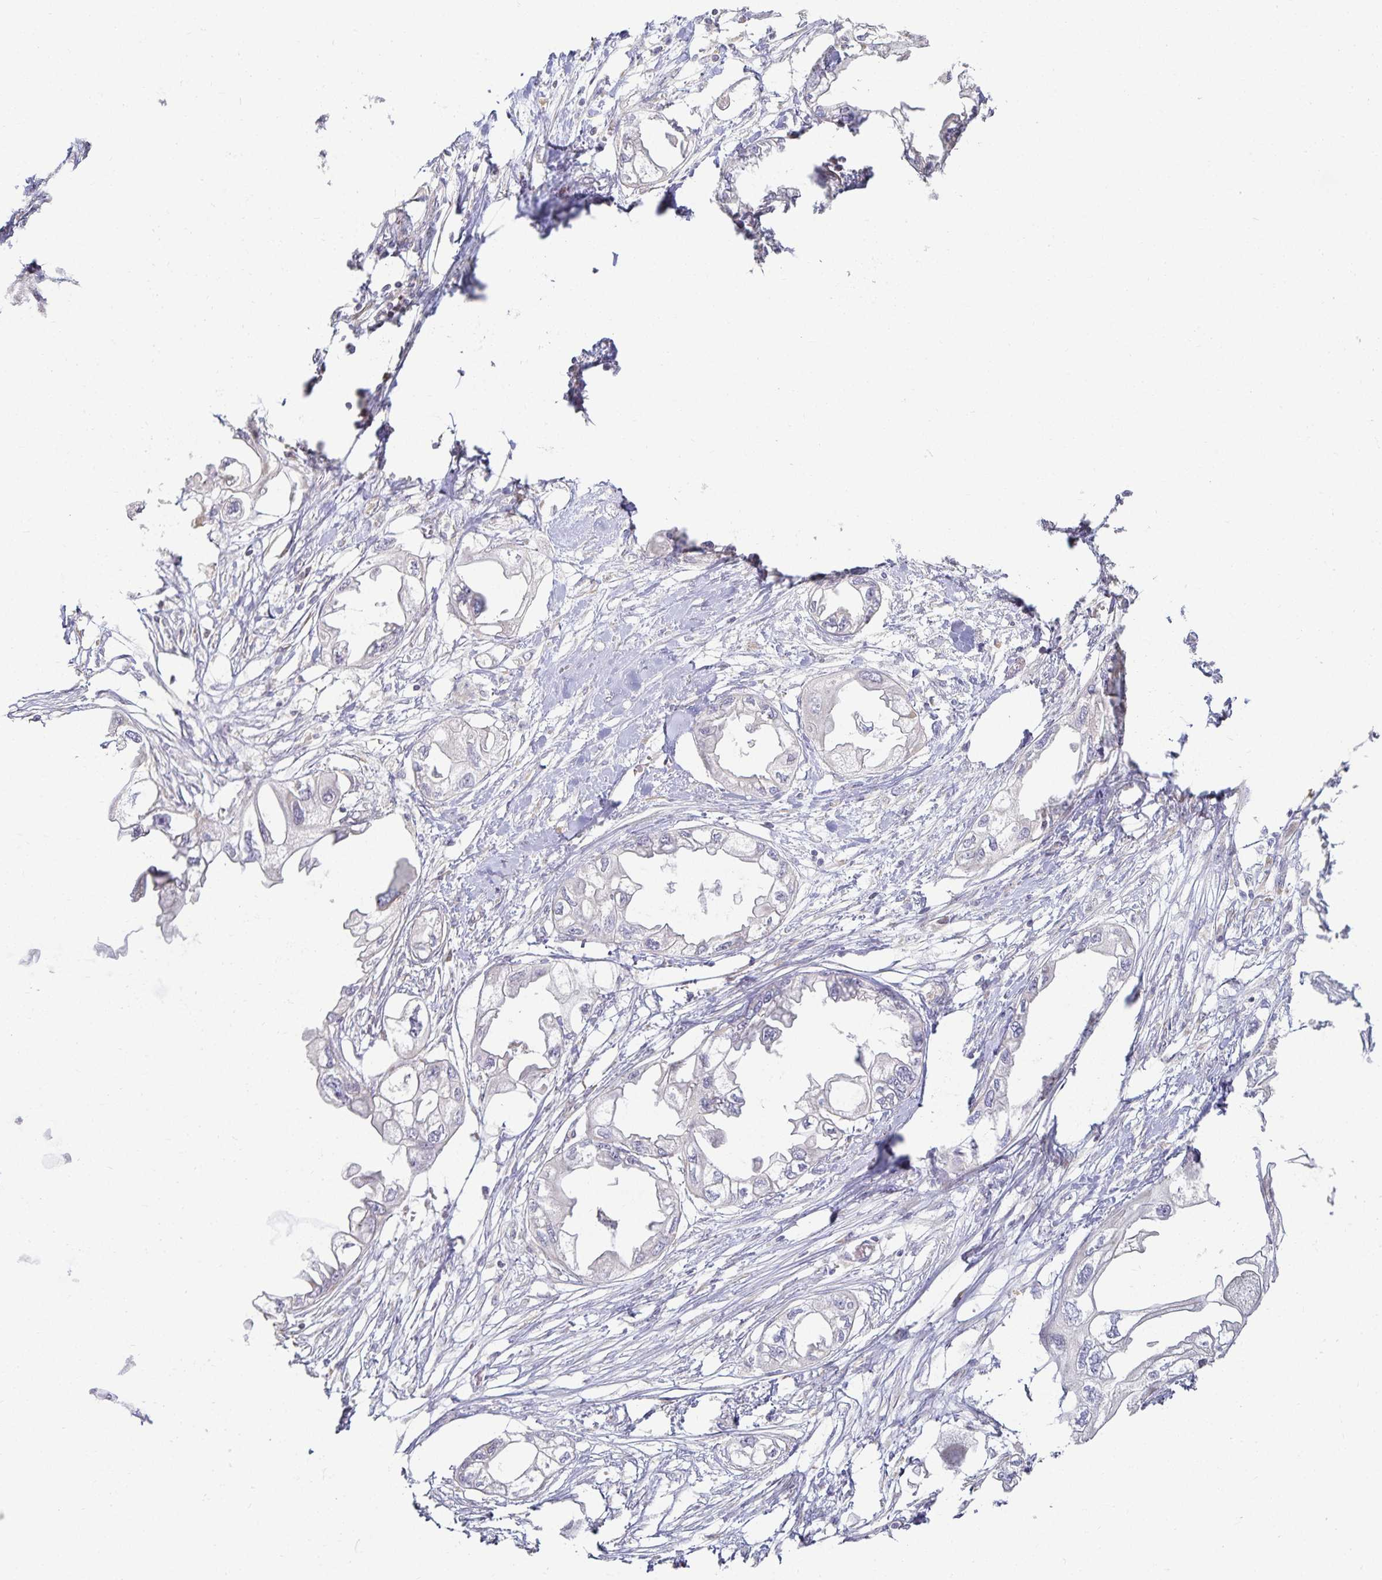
{"staining": {"intensity": "negative", "quantity": "none", "location": "none"}, "tissue": "endometrial cancer", "cell_type": "Tumor cells", "image_type": "cancer", "snomed": [{"axis": "morphology", "description": "Adenocarcinoma, NOS"}, {"axis": "morphology", "description": "Adenocarcinoma, metastatic, NOS"}, {"axis": "topography", "description": "Adipose tissue"}, {"axis": "topography", "description": "Endometrium"}], "caption": "This histopathology image is of endometrial adenocarcinoma stained with immunohistochemistry to label a protein in brown with the nuclei are counter-stained blue. There is no expression in tumor cells.", "gene": "GP2", "patient": {"sex": "female", "age": 67}}